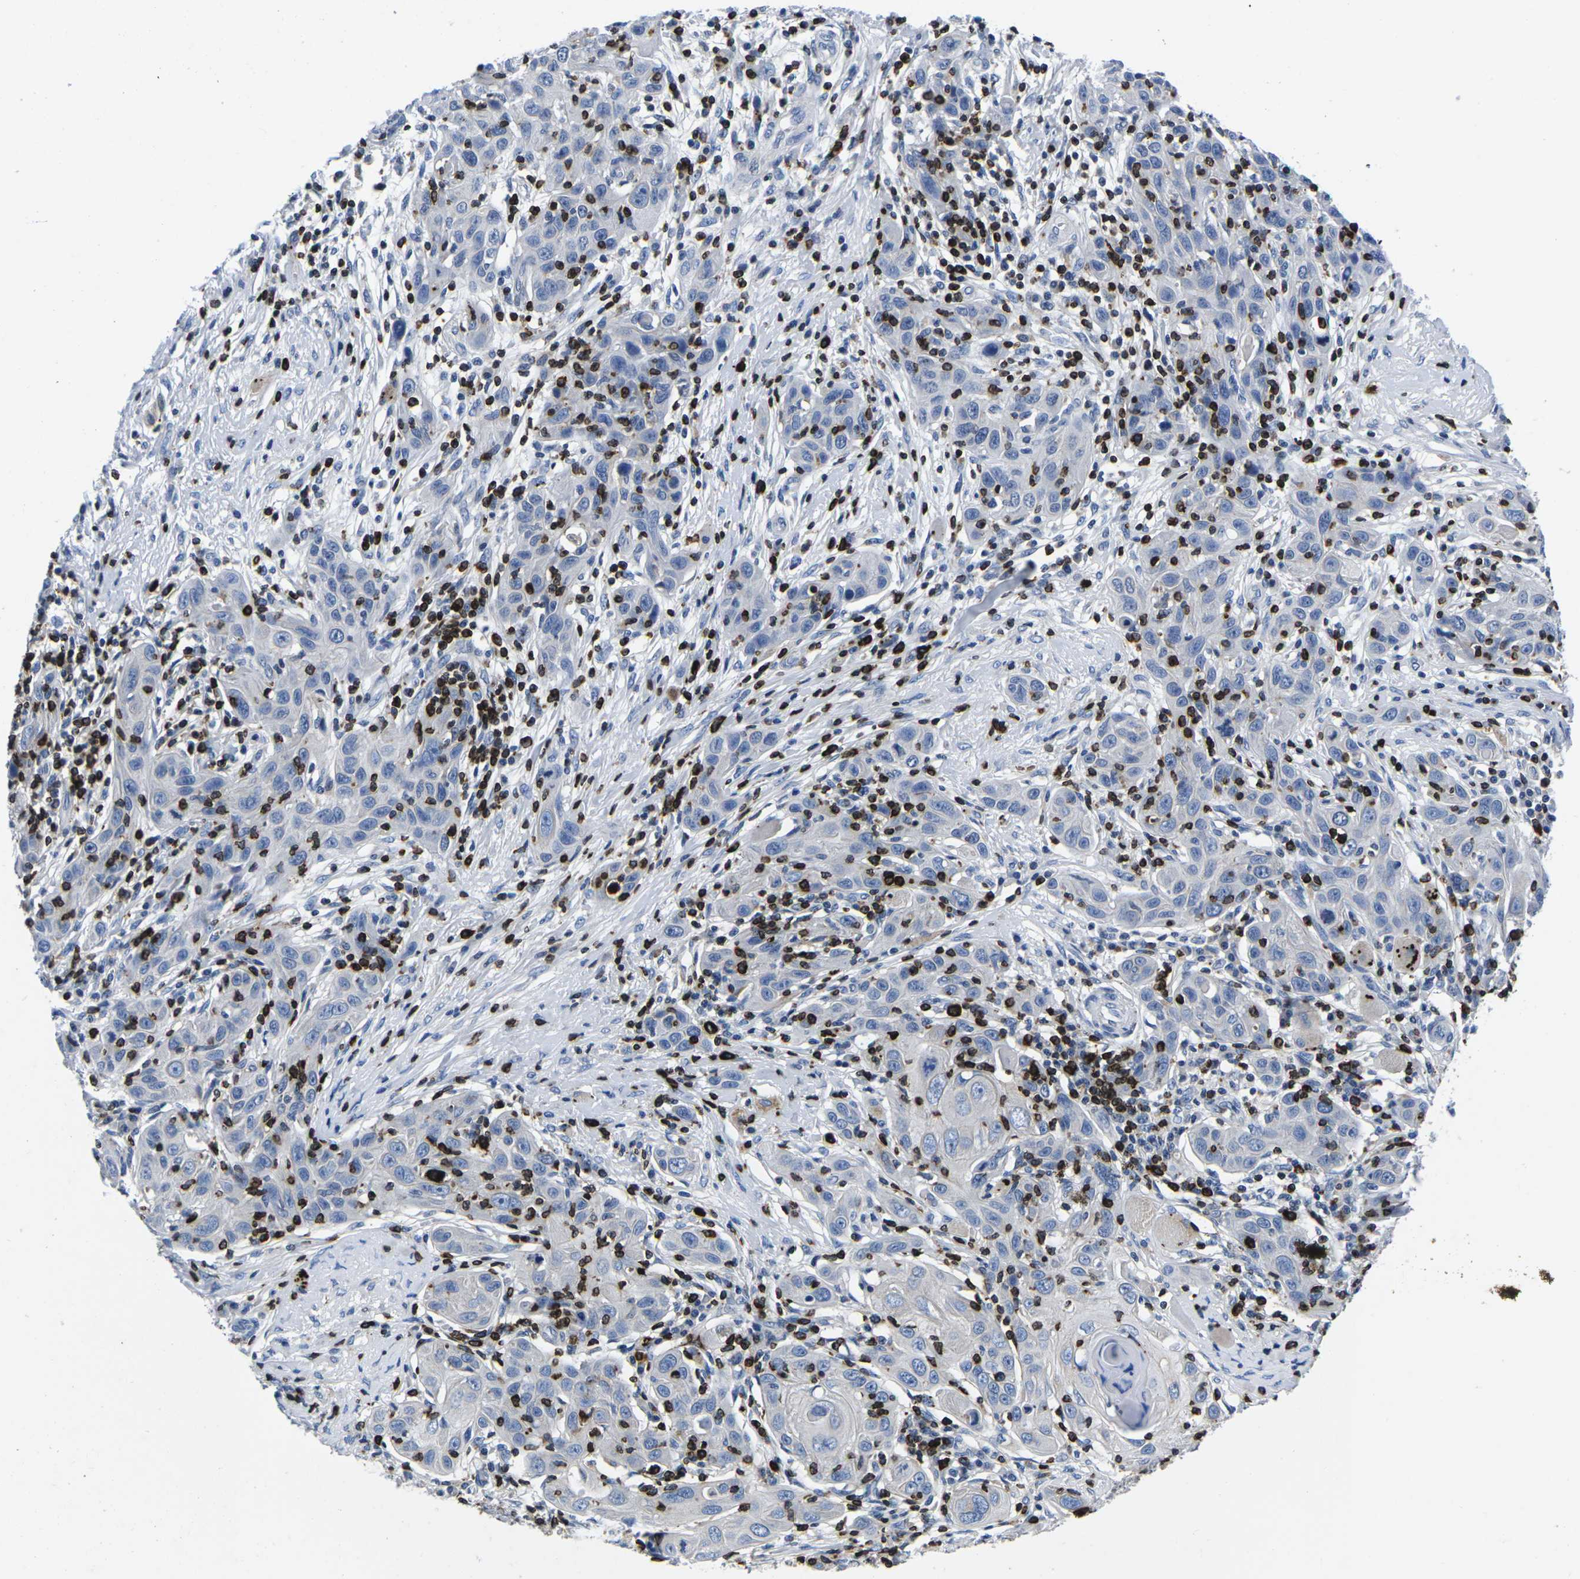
{"staining": {"intensity": "negative", "quantity": "none", "location": "none"}, "tissue": "skin cancer", "cell_type": "Tumor cells", "image_type": "cancer", "snomed": [{"axis": "morphology", "description": "Squamous cell carcinoma, NOS"}, {"axis": "topography", "description": "Skin"}], "caption": "DAB (3,3'-diaminobenzidine) immunohistochemical staining of human skin cancer demonstrates no significant staining in tumor cells. (DAB immunohistochemistry with hematoxylin counter stain).", "gene": "CTSW", "patient": {"sex": "female", "age": 88}}